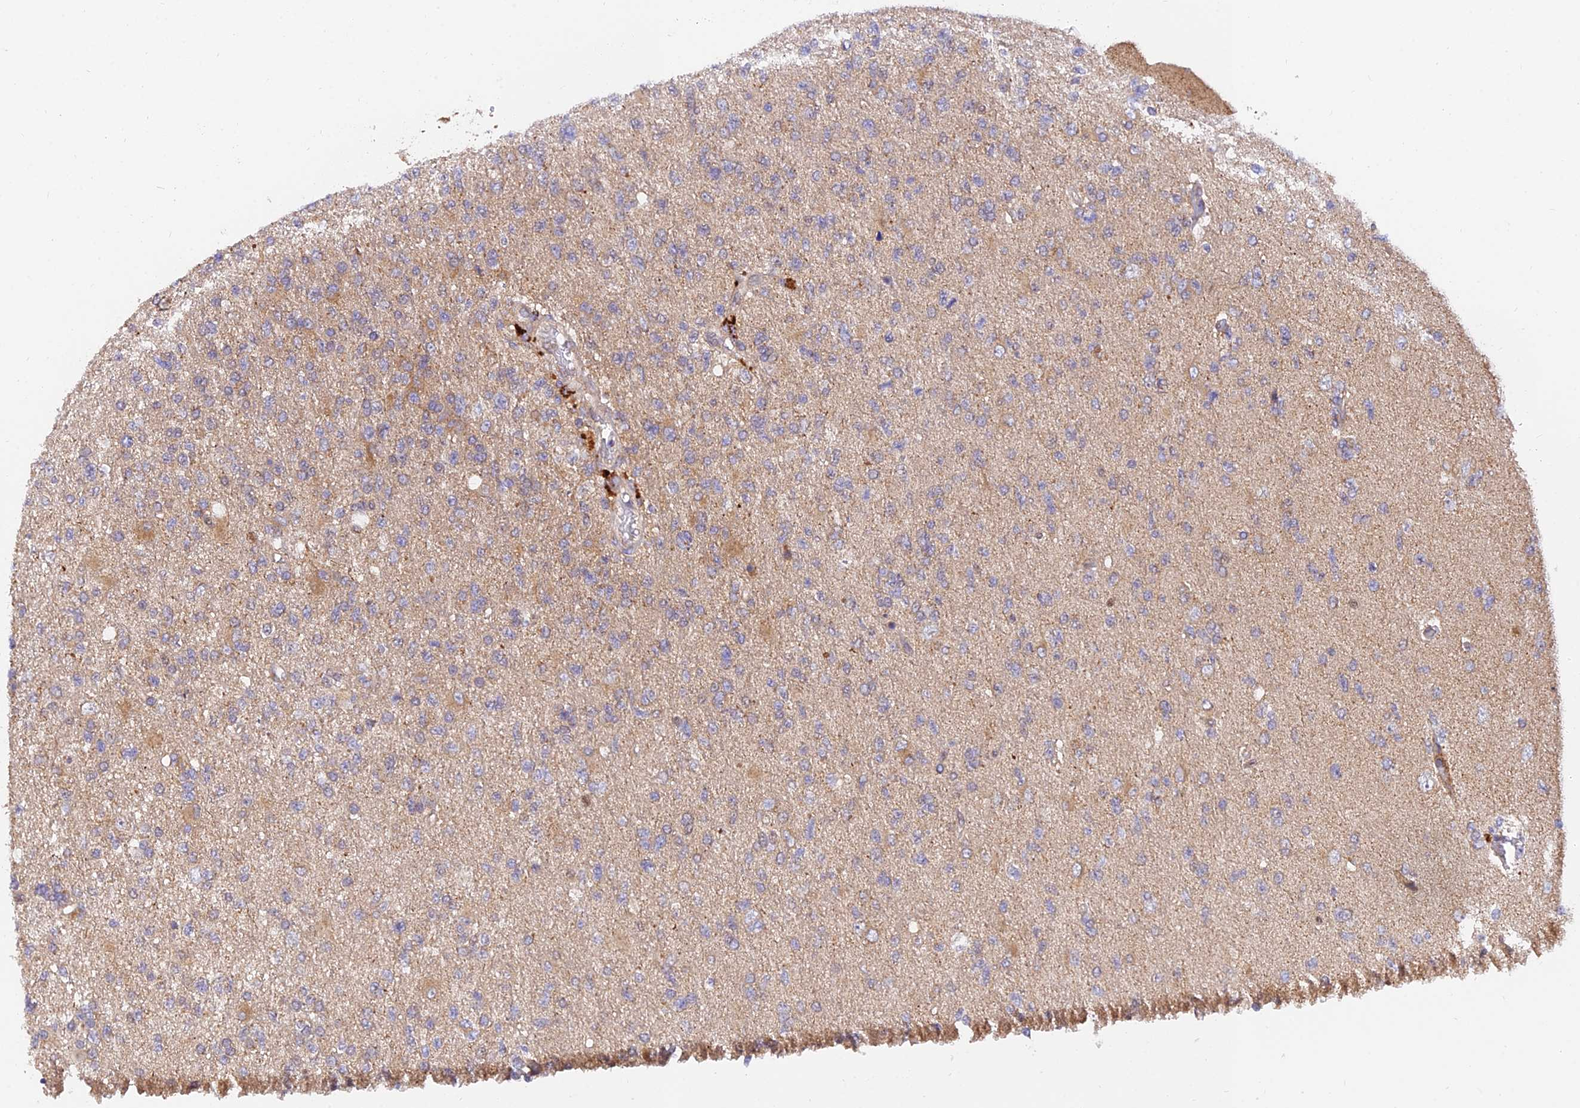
{"staining": {"intensity": "moderate", "quantity": "<25%", "location": "cytoplasmic/membranous"}, "tissue": "glioma", "cell_type": "Tumor cells", "image_type": "cancer", "snomed": [{"axis": "morphology", "description": "Glioma, malignant, High grade"}, {"axis": "topography", "description": "Brain"}], "caption": "This histopathology image shows glioma stained with IHC to label a protein in brown. The cytoplasmic/membranous of tumor cells show moderate positivity for the protein. Nuclei are counter-stained blue.", "gene": "PODNL1", "patient": {"sex": "male", "age": 56}}